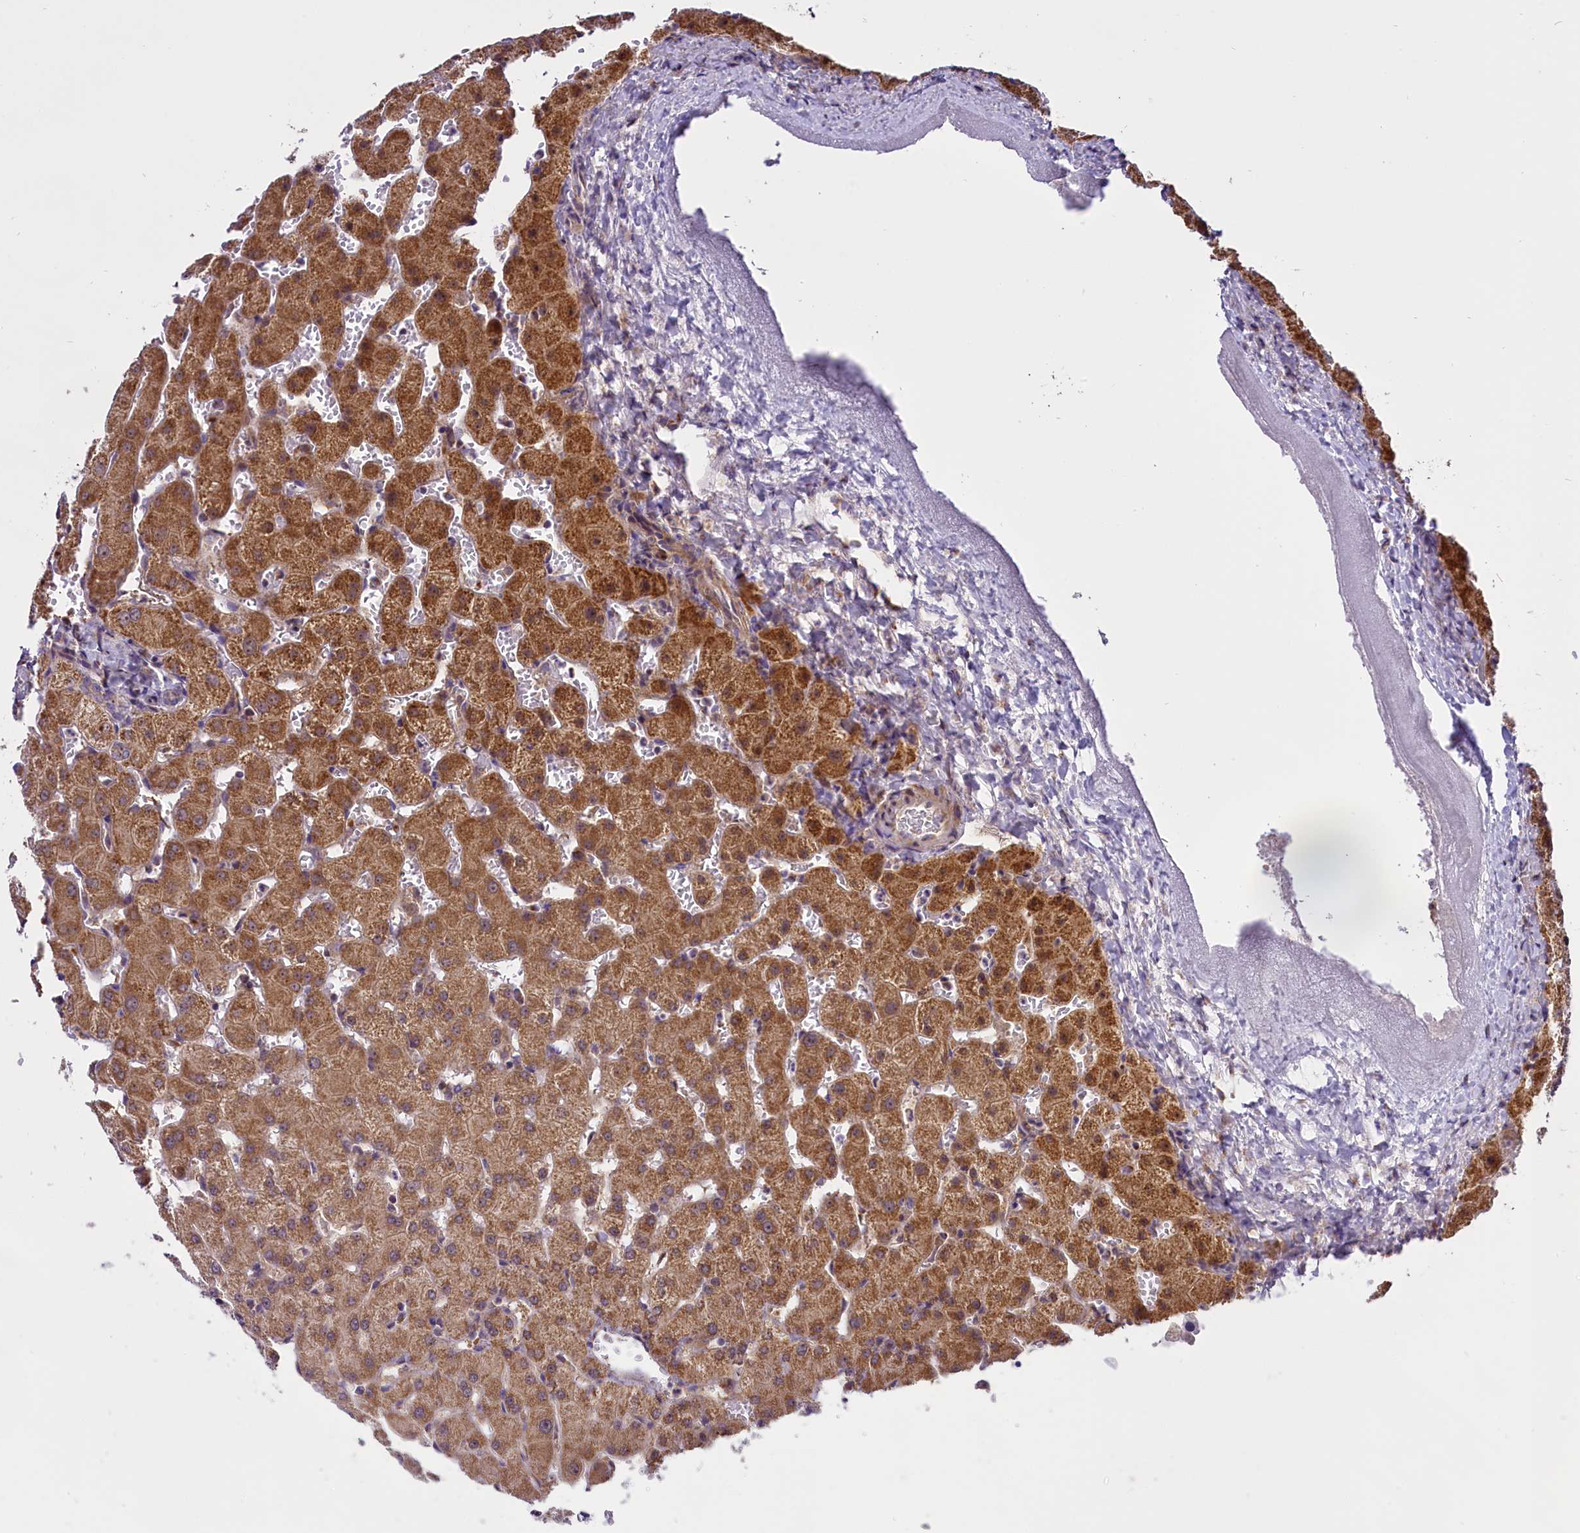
{"staining": {"intensity": "weak", "quantity": "25%-75%", "location": "cytoplasmic/membranous"}, "tissue": "liver", "cell_type": "Cholangiocytes", "image_type": "normal", "snomed": [{"axis": "morphology", "description": "Normal tissue, NOS"}, {"axis": "topography", "description": "Liver"}], "caption": "Protein staining by immunohistochemistry reveals weak cytoplasmic/membranous expression in about 25%-75% of cholangiocytes in benign liver.", "gene": "GLRX5", "patient": {"sex": "female", "age": 63}}